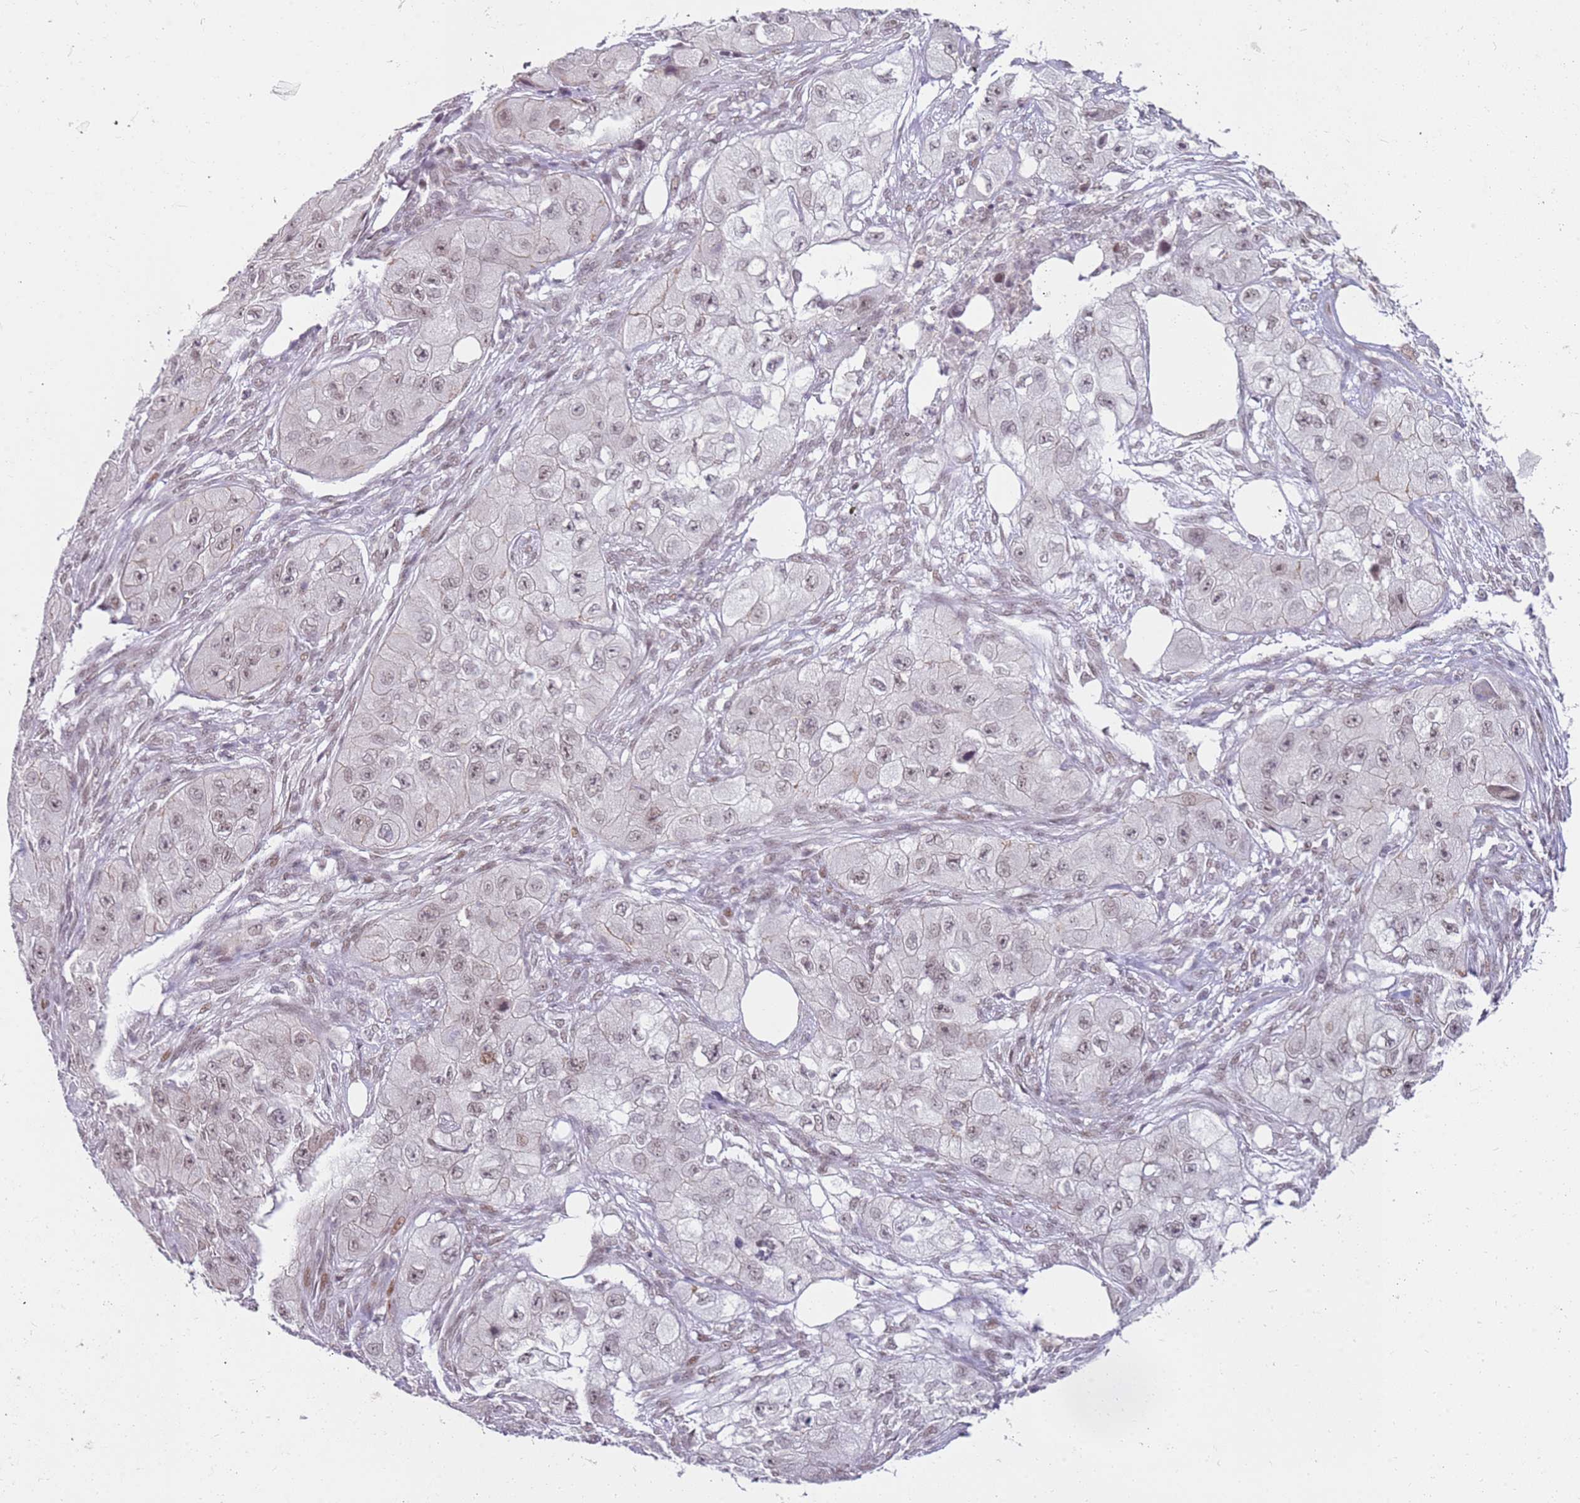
{"staining": {"intensity": "moderate", "quantity": "<25%", "location": "nuclear"}, "tissue": "skin cancer", "cell_type": "Tumor cells", "image_type": "cancer", "snomed": [{"axis": "morphology", "description": "Squamous cell carcinoma, NOS"}, {"axis": "topography", "description": "Skin"}, {"axis": "topography", "description": "Subcutis"}], "caption": "Immunohistochemistry staining of skin cancer (squamous cell carcinoma), which displays low levels of moderate nuclear staining in approximately <25% of tumor cells indicating moderate nuclear protein staining. The staining was performed using DAB (3,3'-diaminobenzidine) (brown) for protein detection and nuclei were counterstained in hematoxylin (blue).", "gene": "PHC2", "patient": {"sex": "male", "age": 73}}